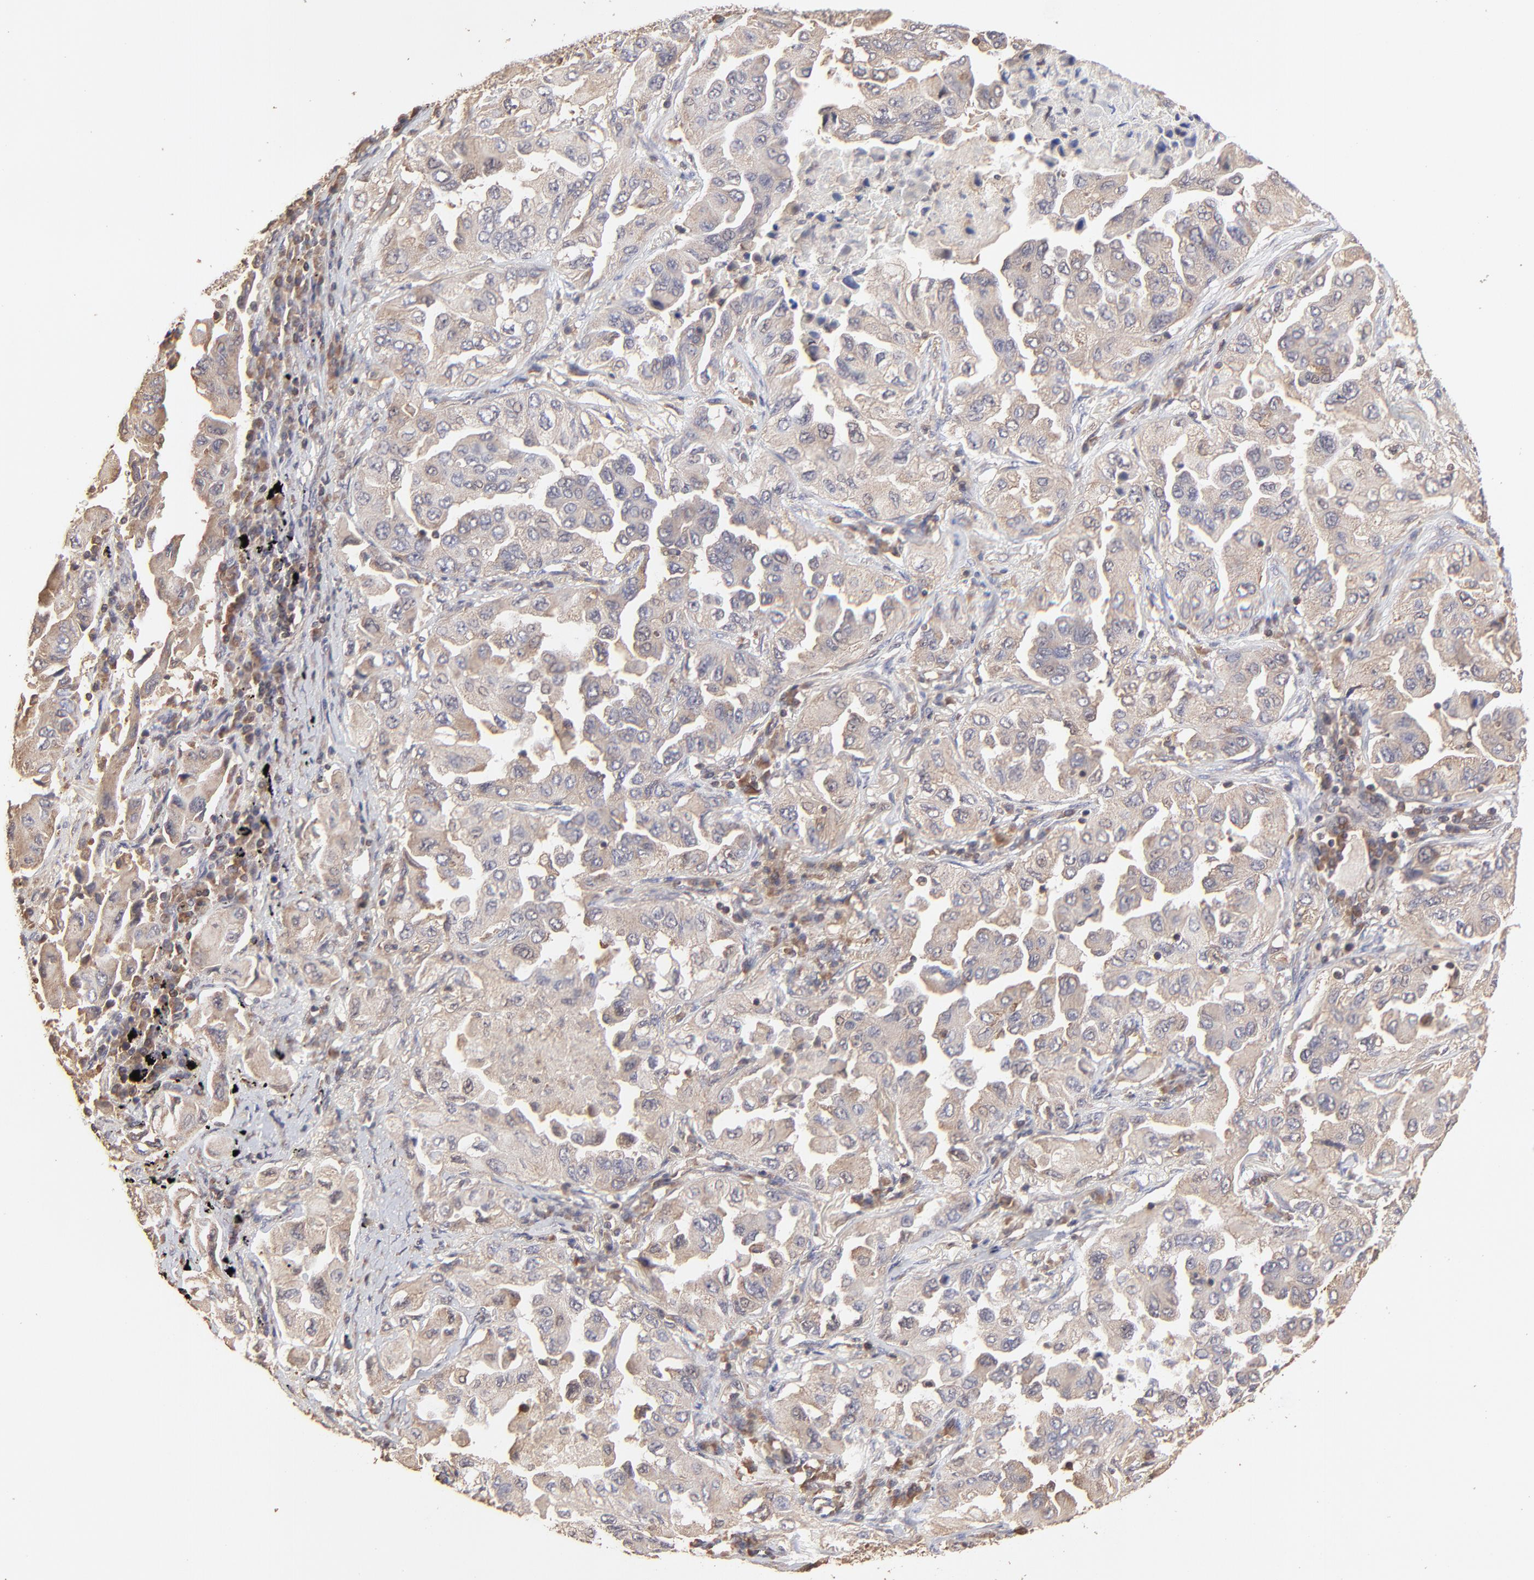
{"staining": {"intensity": "weak", "quantity": ">75%", "location": "cytoplasmic/membranous"}, "tissue": "lung cancer", "cell_type": "Tumor cells", "image_type": "cancer", "snomed": [{"axis": "morphology", "description": "Adenocarcinoma, NOS"}, {"axis": "topography", "description": "Lung"}], "caption": "High-power microscopy captured an immunohistochemistry histopathology image of lung cancer, revealing weak cytoplasmic/membranous expression in approximately >75% of tumor cells. Immunohistochemistry stains the protein of interest in brown and the nuclei are stained blue.", "gene": "STON2", "patient": {"sex": "female", "age": 65}}